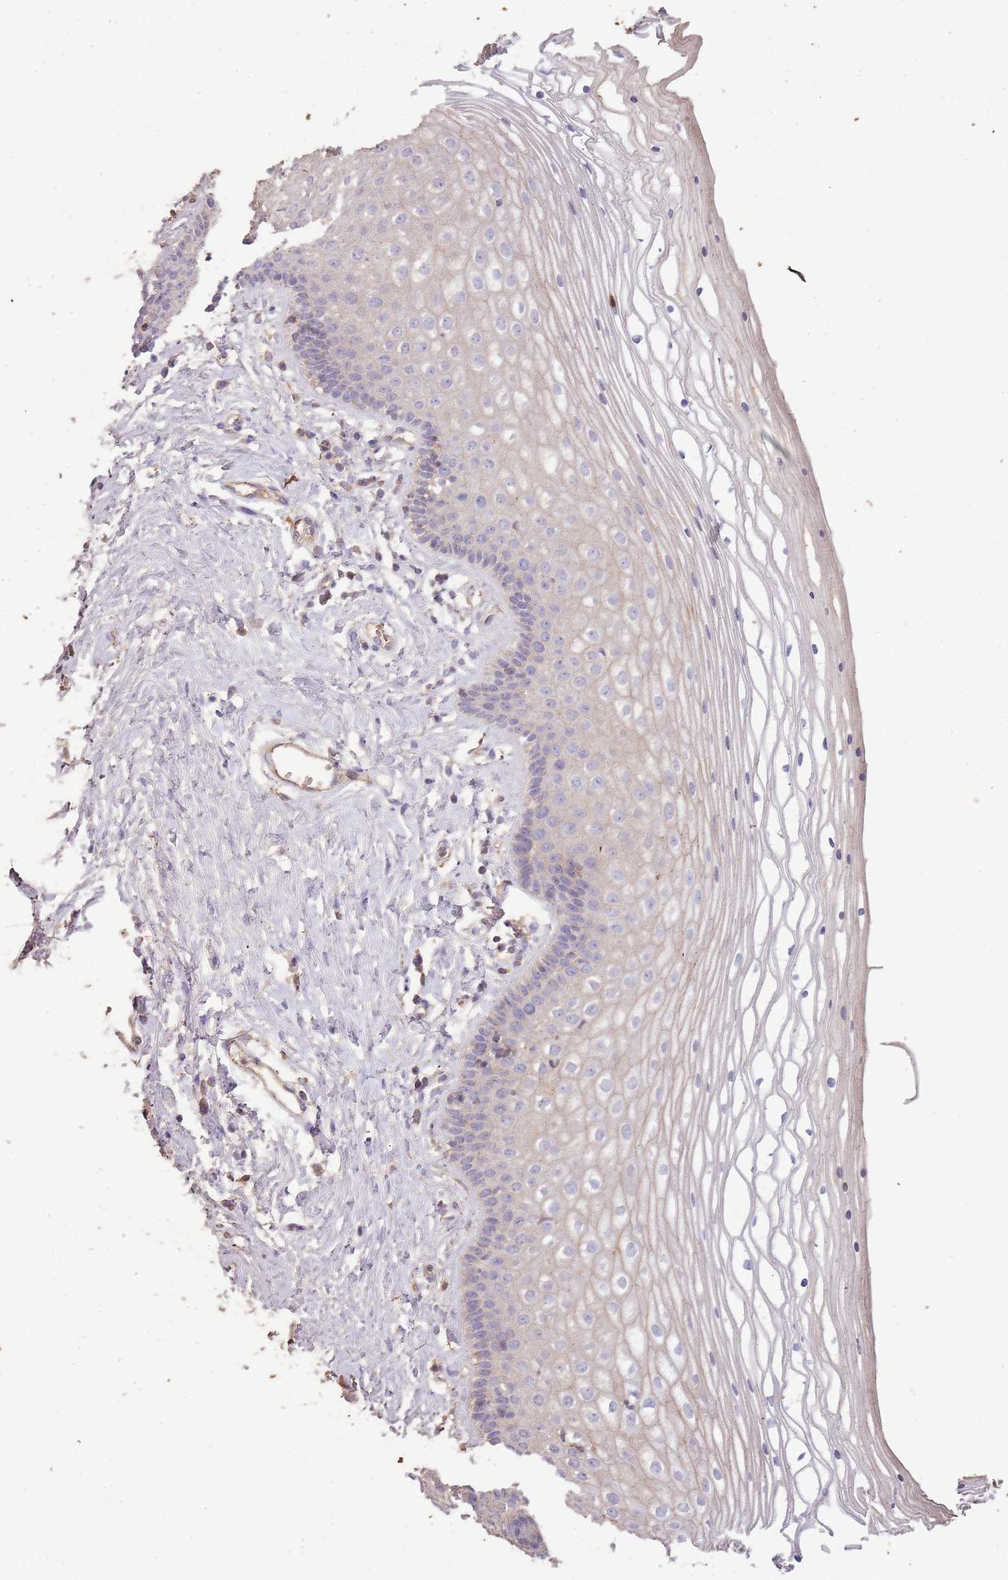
{"staining": {"intensity": "negative", "quantity": "none", "location": "none"}, "tissue": "vagina", "cell_type": "Squamous epithelial cells", "image_type": "normal", "snomed": [{"axis": "morphology", "description": "Normal tissue, NOS"}, {"axis": "topography", "description": "Vagina"}], "caption": "Normal vagina was stained to show a protein in brown. There is no significant staining in squamous epithelial cells. (DAB (3,3'-diaminobenzidine) IHC with hematoxylin counter stain).", "gene": "FECH", "patient": {"sex": "female", "age": 46}}